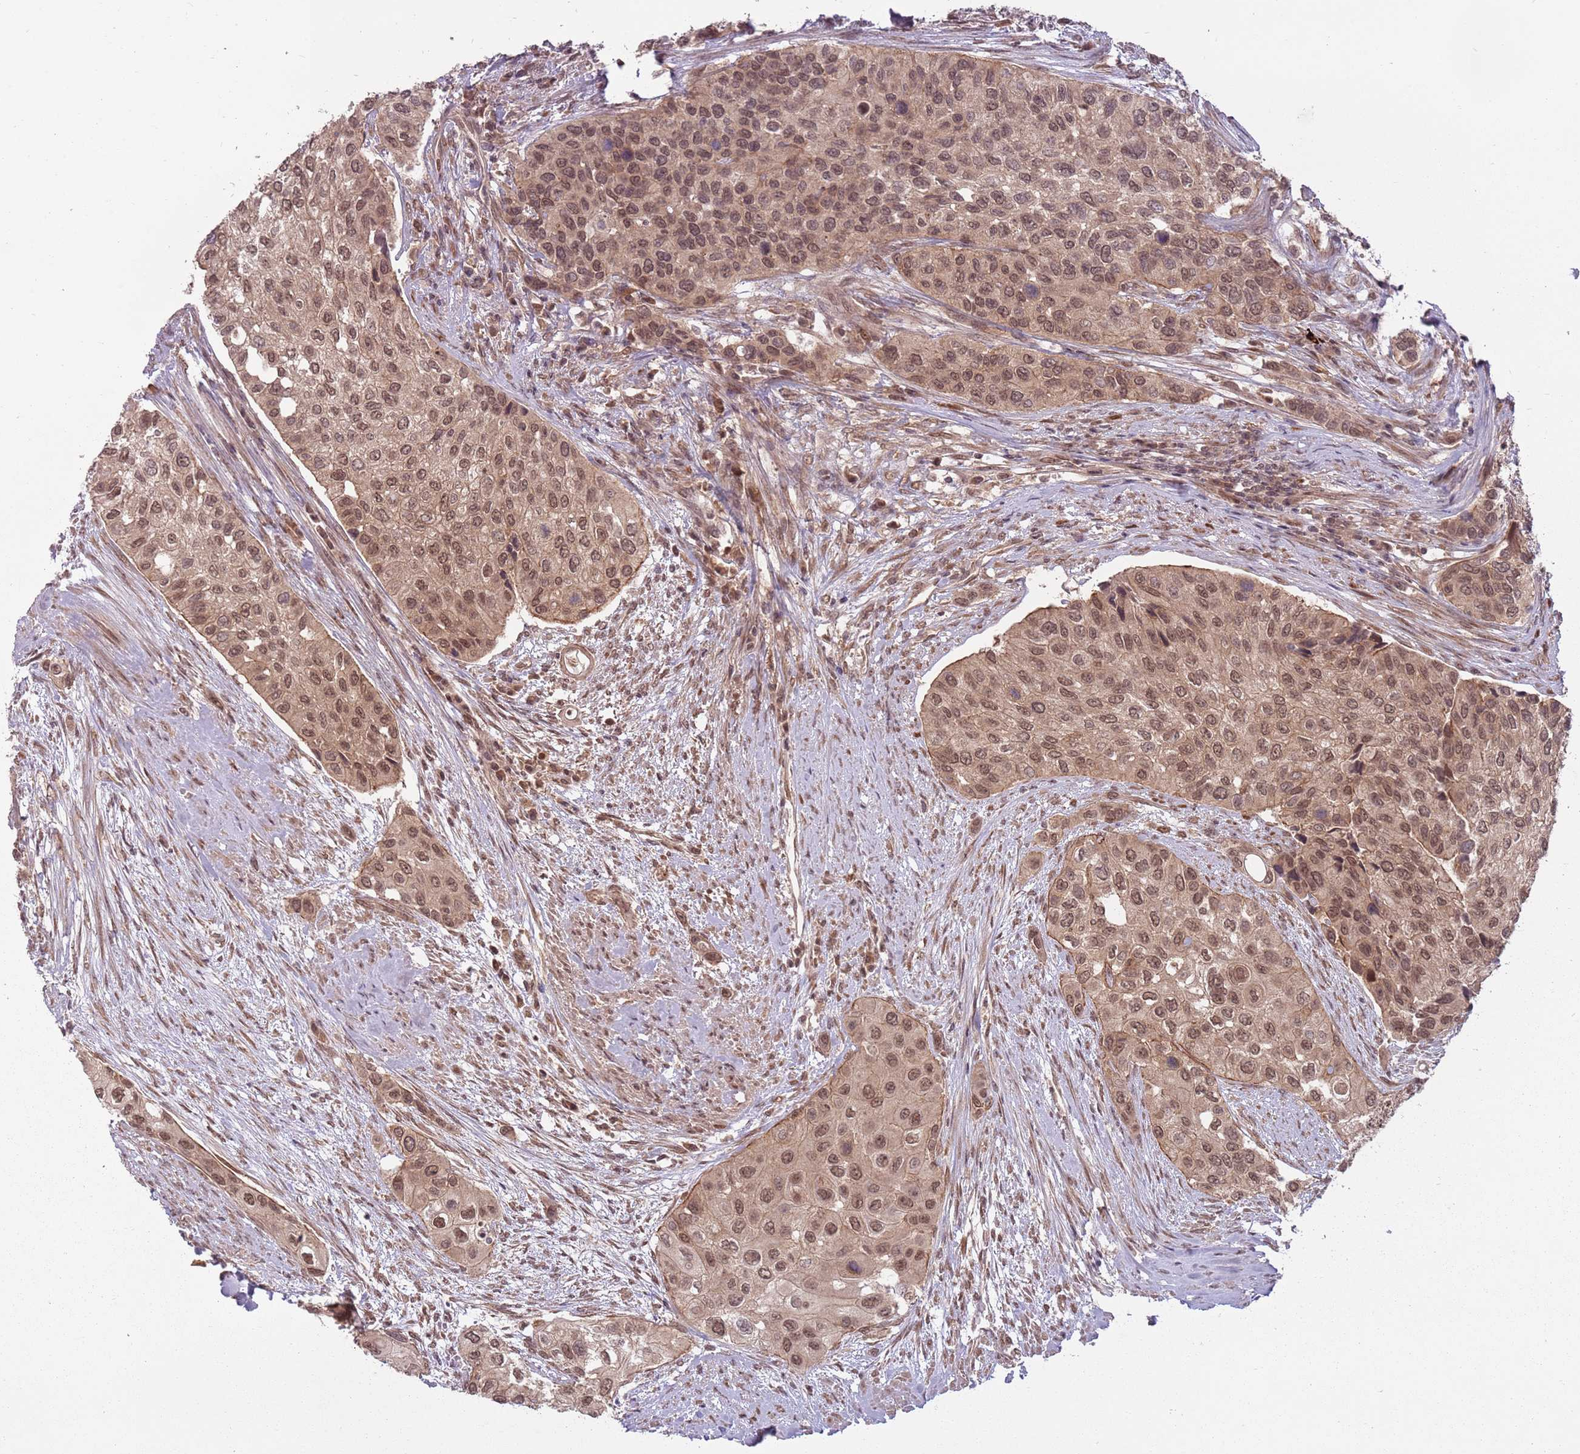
{"staining": {"intensity": "weak", "quantity": ">75%", "location": "cytoplasmic/membranous,nuclear"}, "tissue": "urothelial cancer", "cell_type": "Tumor cells", "image_type": "cancer", "snomed": [{"axis": "morphology", "description": "Normal tissue, NOS"}, {"axis": "morphology", "description": "Urothelial carcinoma, High grade"}, {"axis": "topography", "description": "Vascular tissue"}, {"axis": "topography", "description": "Urinary bladder"}], "caption": "Tumor cells demonstrate low levels of weak cytoplasmic/membranous and nuclear expression in about >75% of cells in human urothelial cancer. Using DAB (3,3'-diaminobenzidine) (brown) and hematoxylin (blue) stains, captured at high magnification using brightfield microscopy.", "gene": "ADAMTS3", "patient": {"sex": "female", "age": 56}}